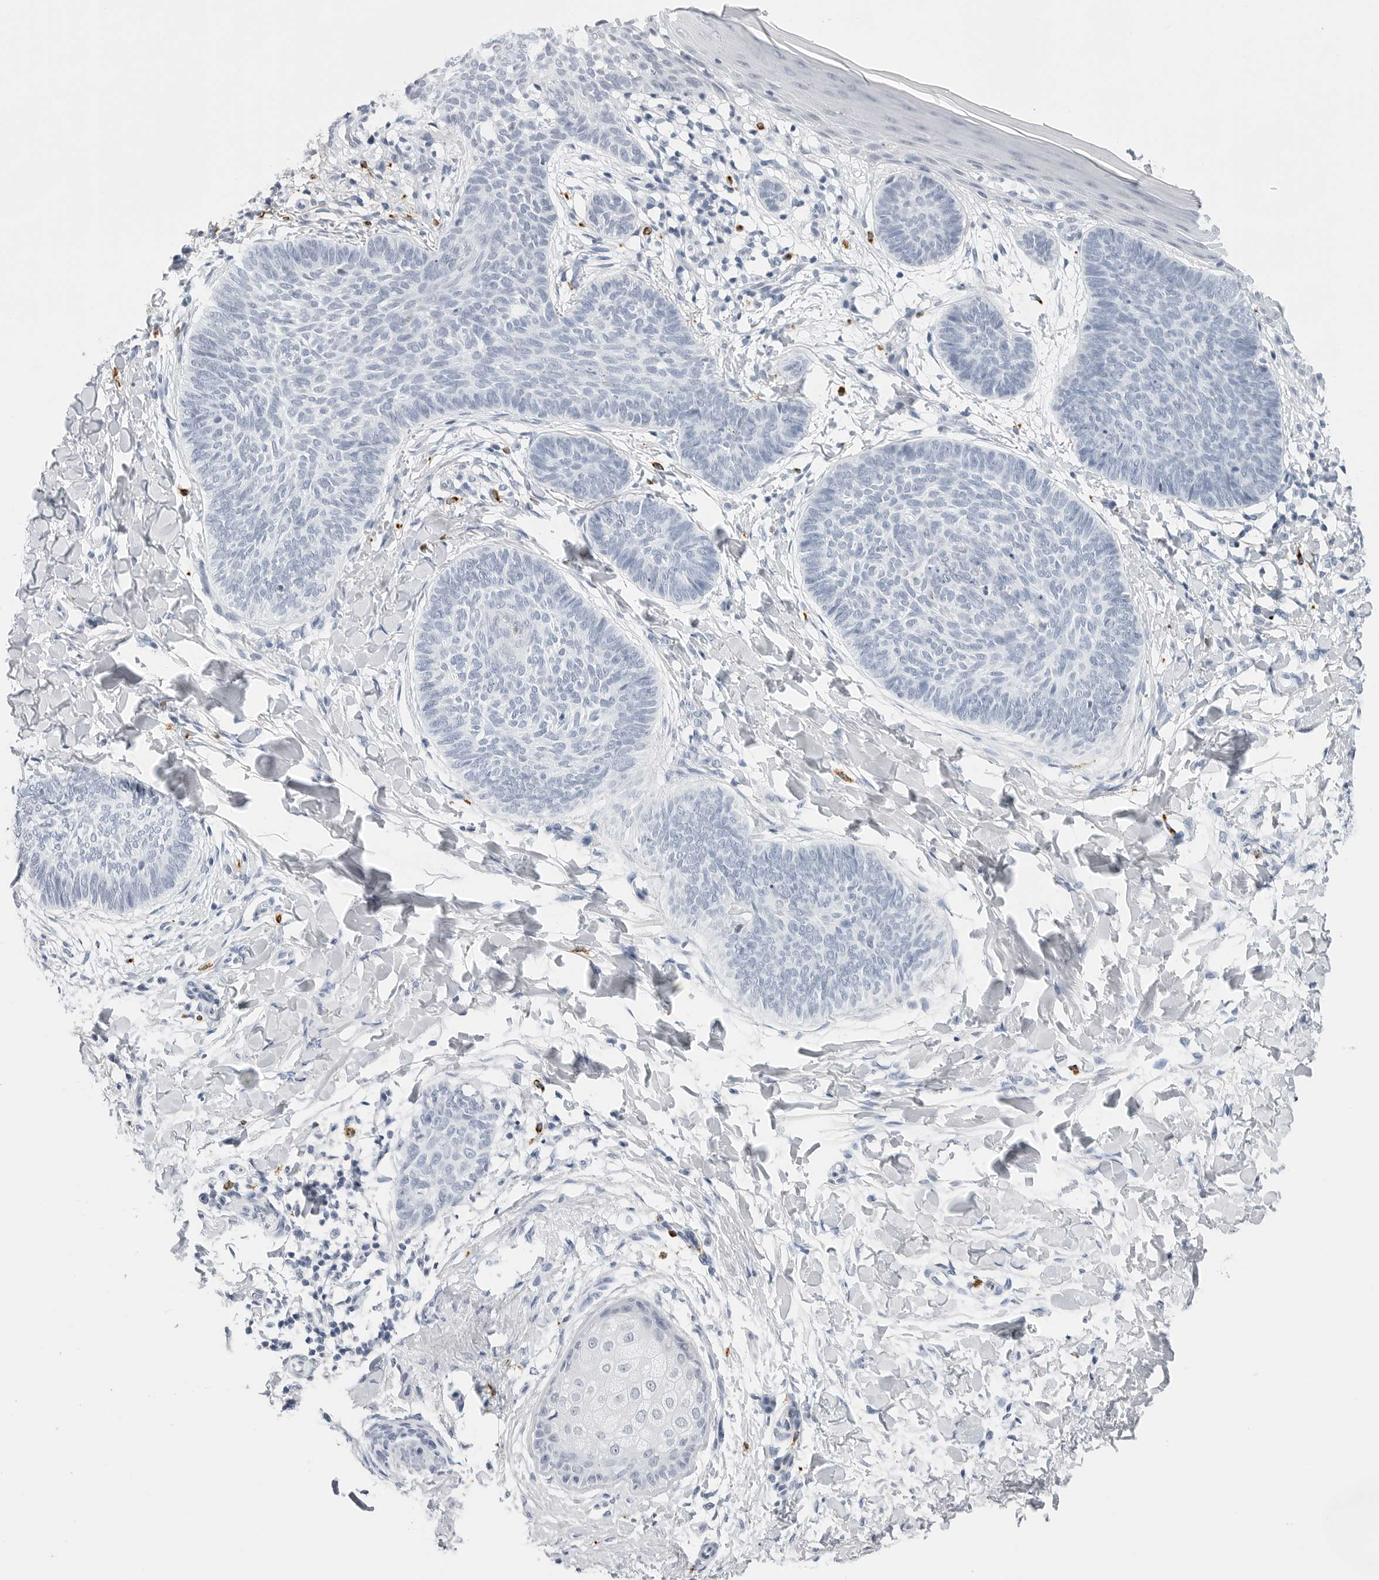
{"staining": {"intensity": "negative", "quantity": "none", "location": "none"}, "tissue": "skin cancer", "cell_type": "Tumor cells", "image_type": "cancer", "snomed": [{"axis": "morphology", "description": "Normal tissue, NOS"}, {"axis": "morphology", "description": "Basal cell carcinoma"}, {"axis": "topography", "description": "Skin"}], "caption": "The micrograph shows no staining of tumor cells in skin cancer (basal cell carcinoma).", "gene": "HSPB7", "patient": {"sex": "male", "age": 50}}